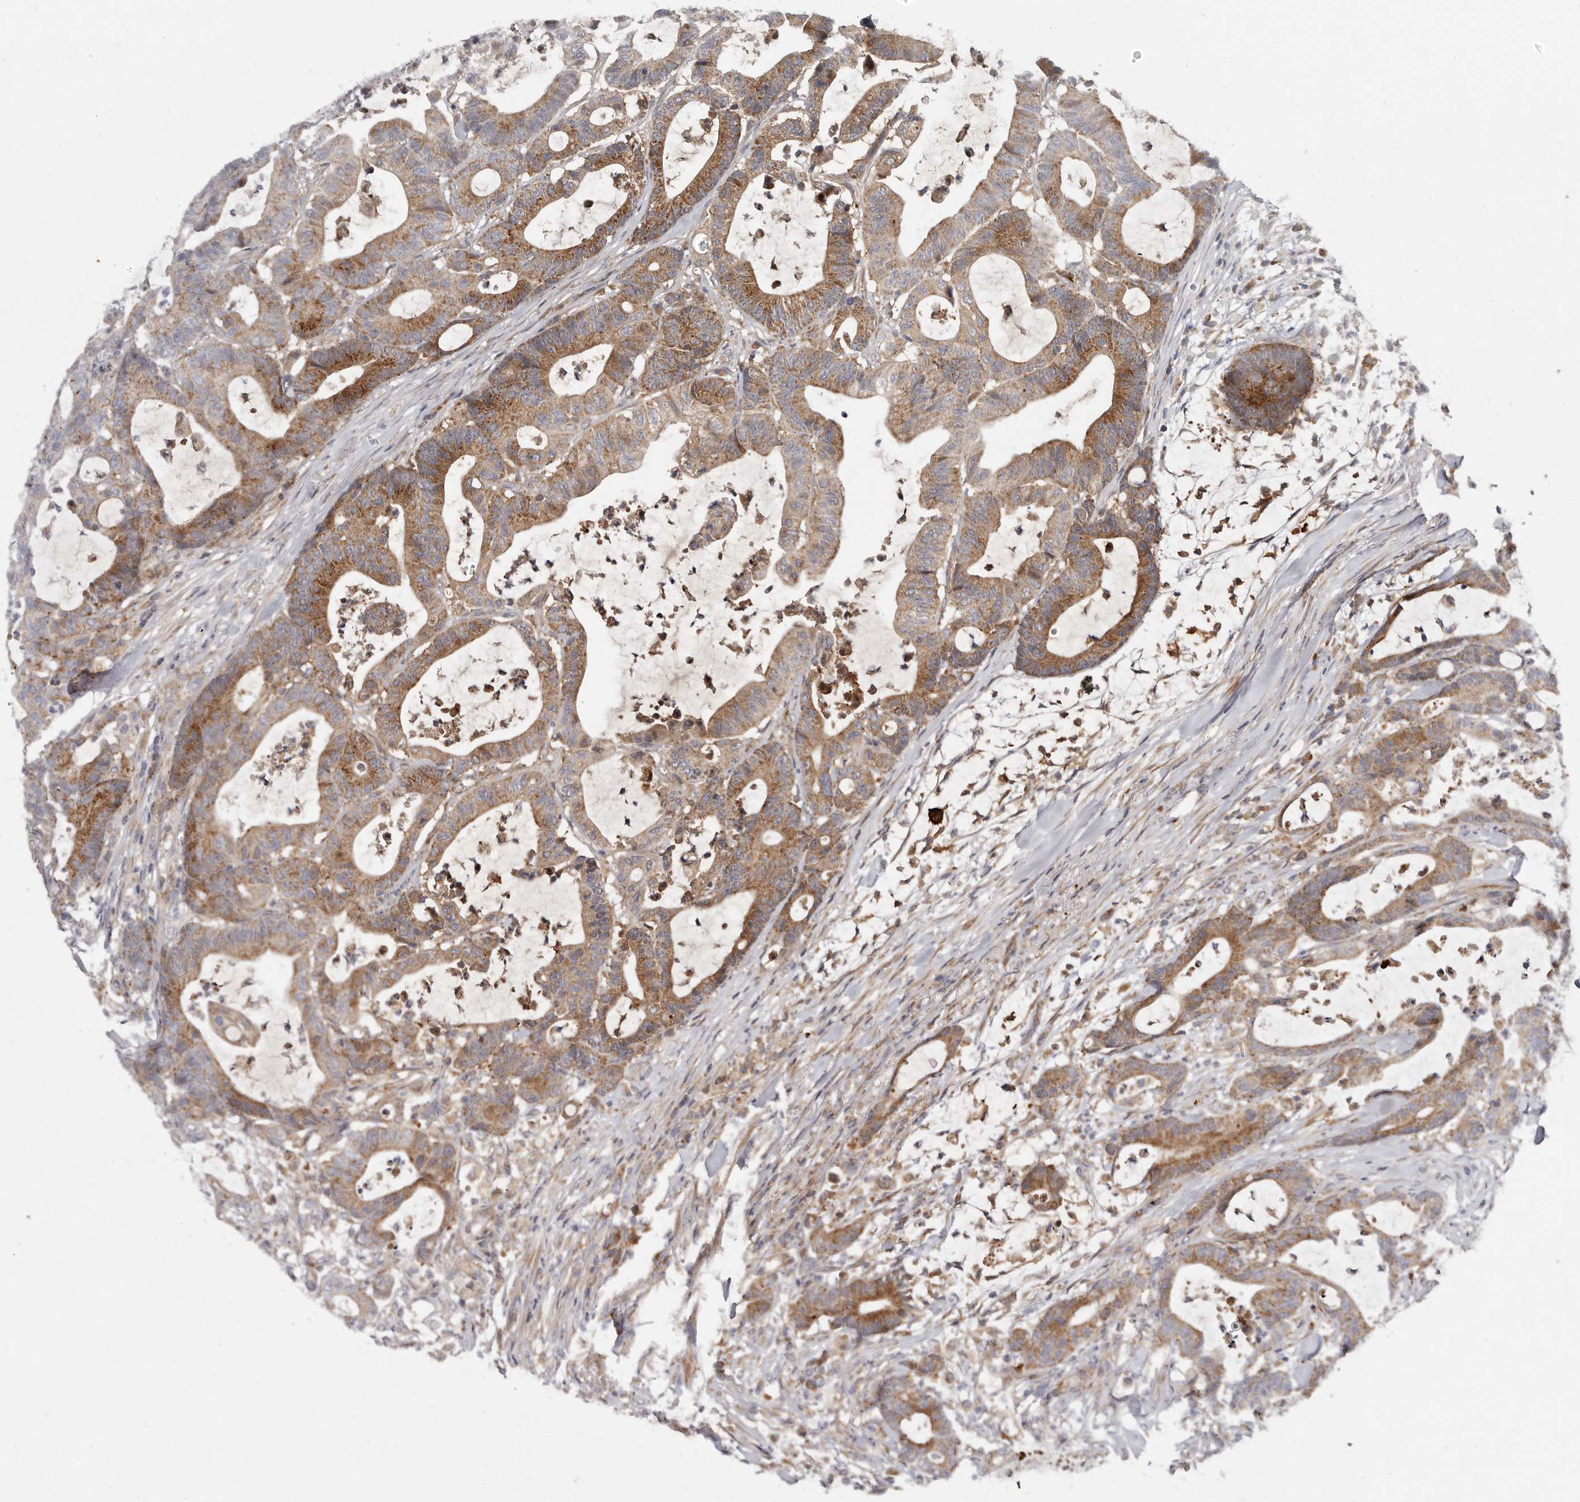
{"staining": {"intensity": "moderate", "quantity": ">75%", "location": "cytoplasmic/membranous"}, "tissue": "colorectal cancer", "cell_type": "Tumor cells", "image_type": "cancer", "snomed": [{"axis": "morphology", "description": "Adenocarcinoma, NOS"}, {"axis": "topography", "description": "Colon"}], "caption": "A histopathology image of colorectal adenocarcinoma stained for a protein displays moderate cytoplasmic/membranous brown staining in tumor cells.", "gene": "GOT1L1", "patient": {"sex": "female", "age": 84}}